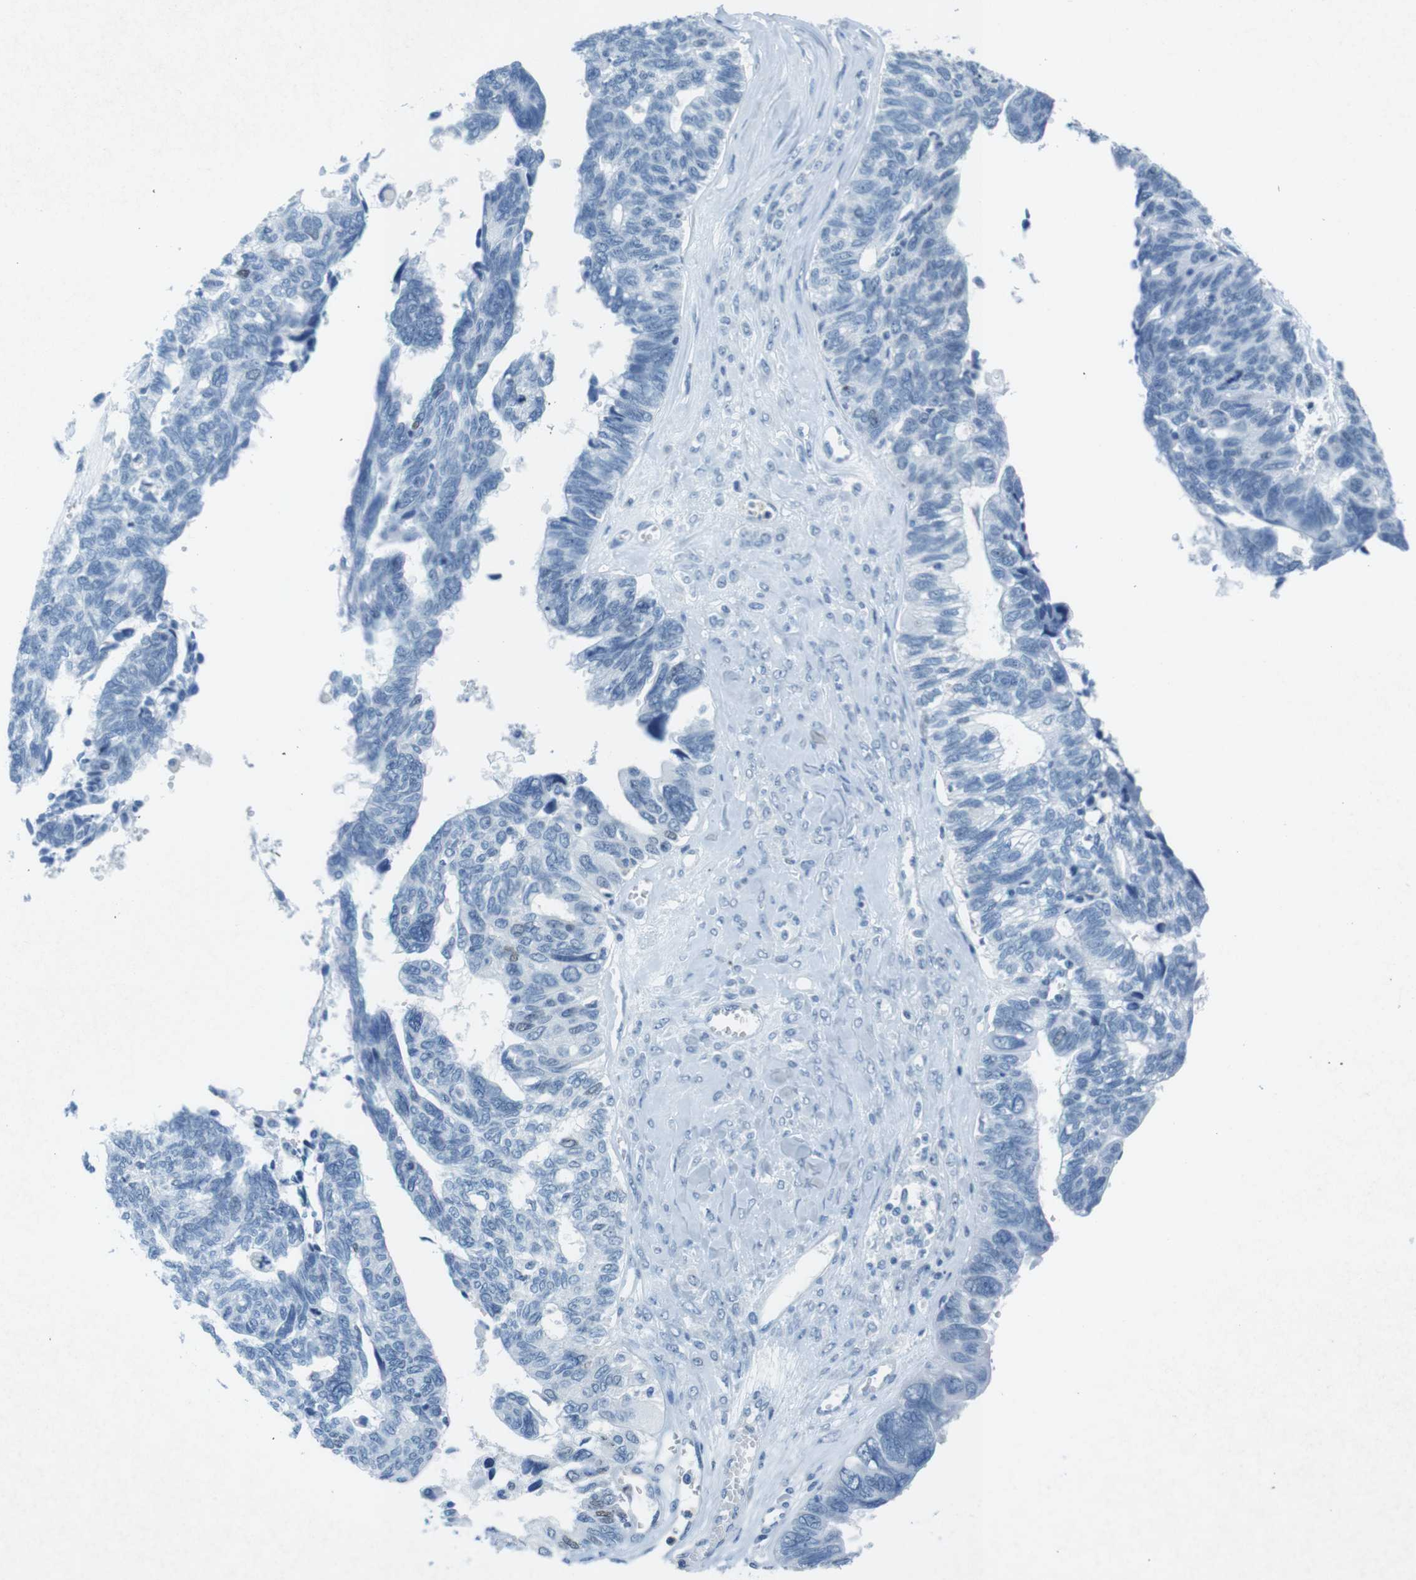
{"staining": {"intensity": "negative", "quantity": "none", "location": "none"}, "tissue": "ovarian cancer", "cell_type": "Tumor cells", "image_type": "cancer", "snomed": [{"axis": "morphology", "description": "Cystadenocarcinoma, serous, NOS"}, {"axis": "topography", "description": "Ovary"}], "caption": "IHC of serous cystadenocarcinoma (ovarian) displays no positivity in tumor cells.", "gene": "CTAG1B", "patient": {"sex": "female", "age": 79}}